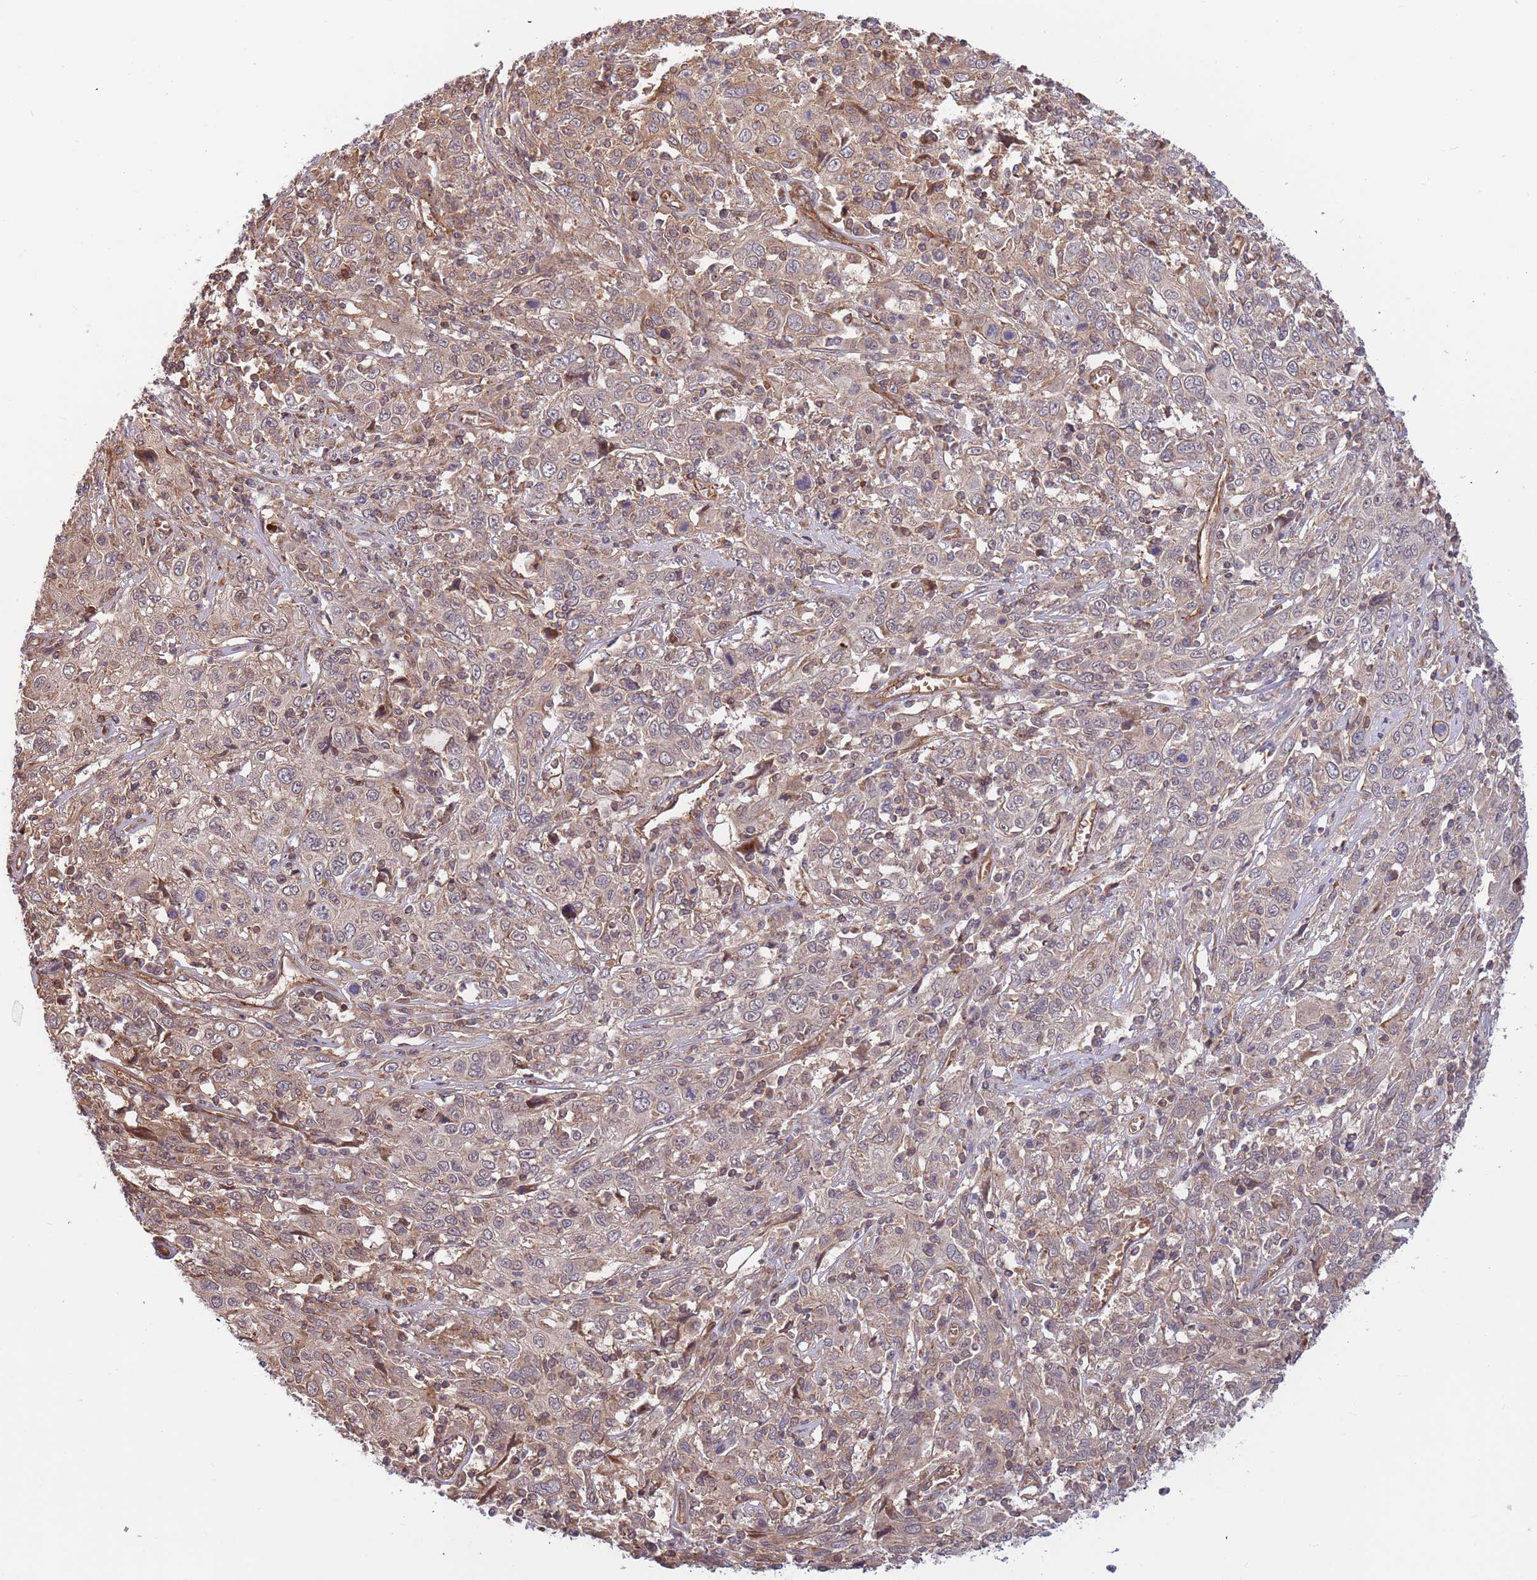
{"staining": {"intensity": "weak", "quantity": "<25%", "location": "cytoplasmic/membranous"}, "tissue": "cervical cancer", "cell_type": "Tumor cells", "image_type": "cancer", "snomed": [{"axis": "morphology", "description": "Squamous cell carcinoma, NOS"}, {"axis": "topography", "description": "Cervix"}], "caption": "Tumor cells are negative for brown protein staining in cervical cancer (squamous cell carcinoma).", "gene": "HAUS3", "patient": {"sex": "female", "age": 46}}